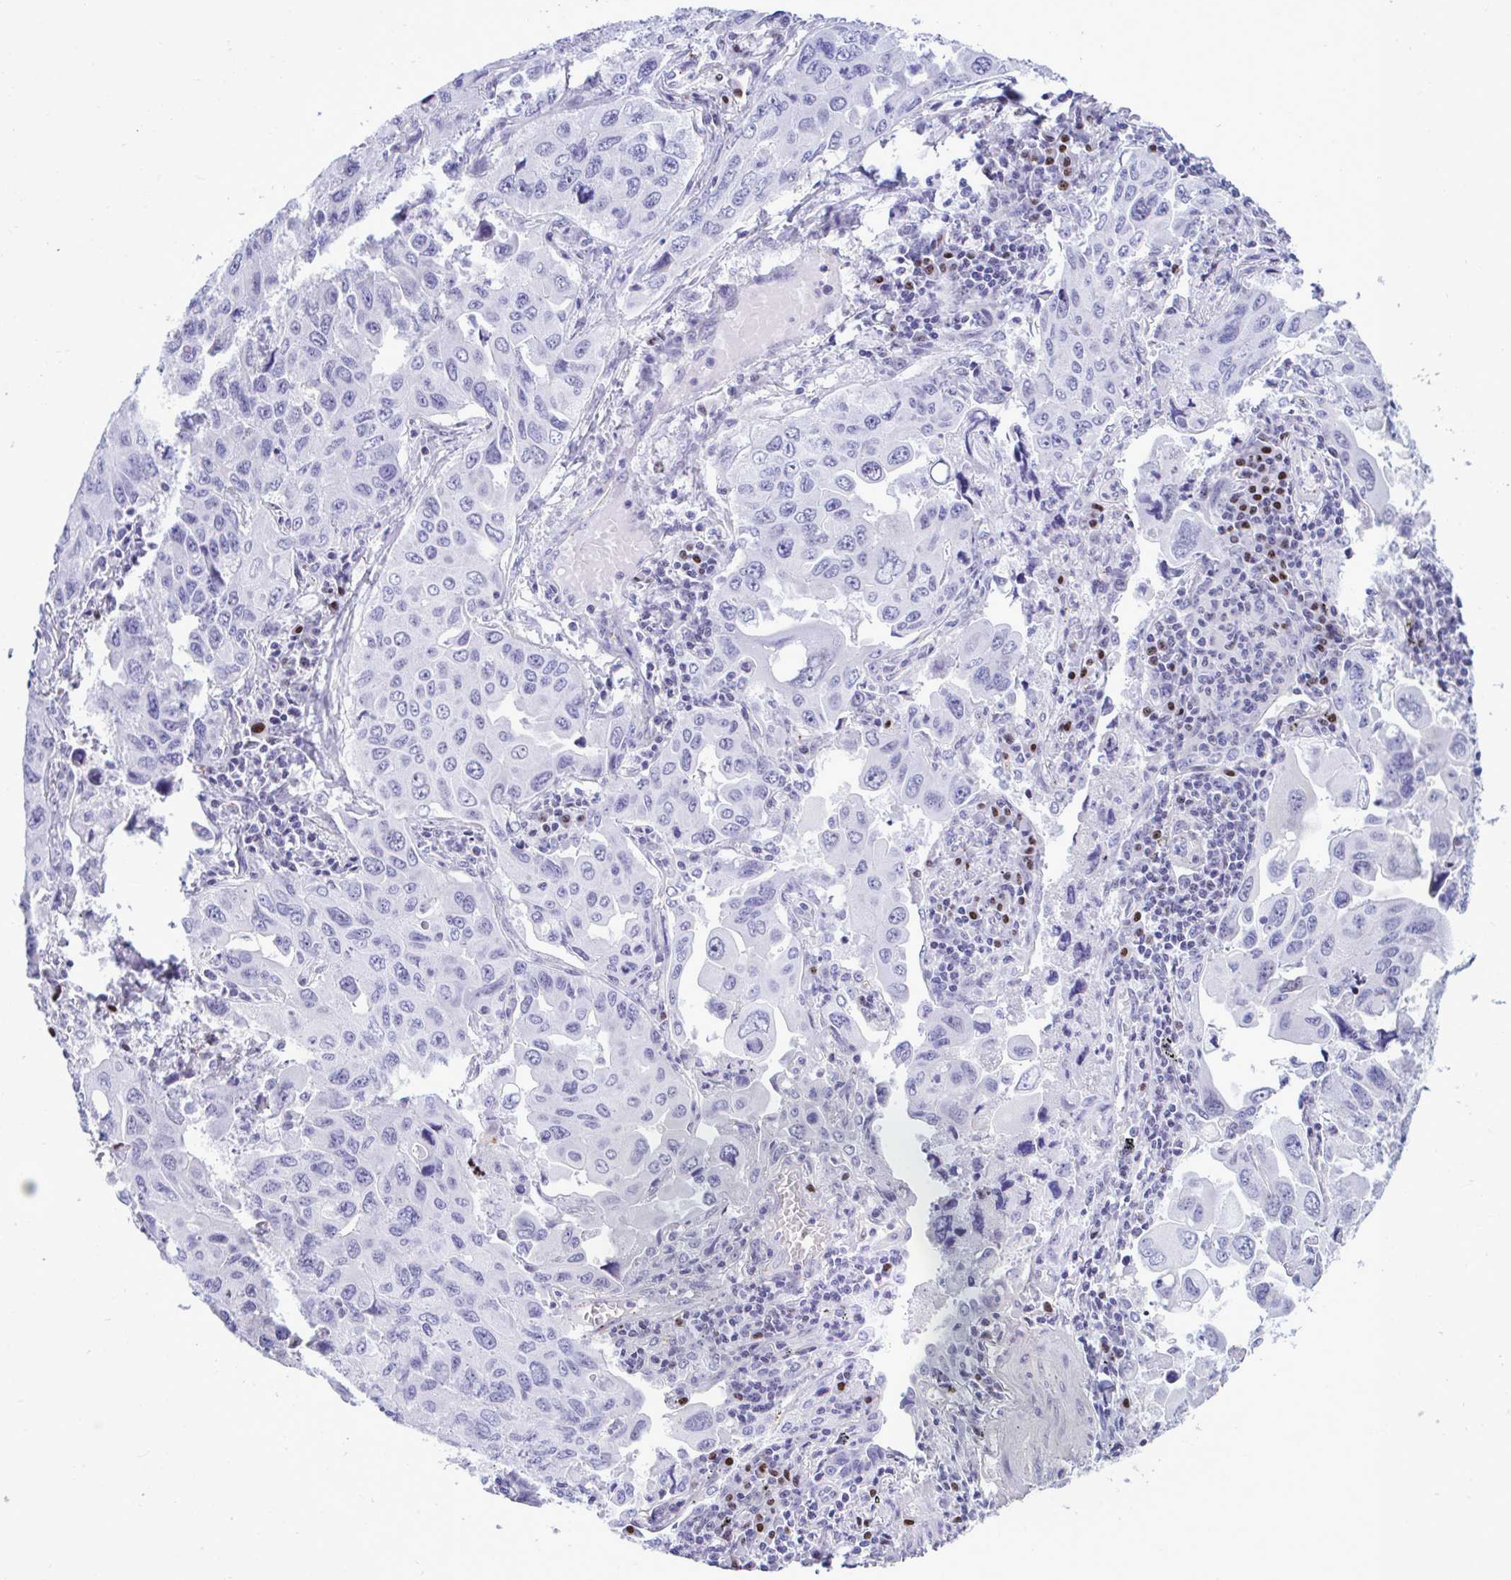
{"staining": {"intensity": "negative", "quantity": "none", "location": "none"}, "tissue": "lung cancer", "cell_type": "Tumor cells", "image_type": "cancer", "snomed": [{"axis": "morphology", "description": "Adenocarcinoma, NOS"}, {"axis": "topography", "description": "Lung"}], "caption": "Immunohistochemical staining of human lung cancer (adenocarcinoma) displays no significant expression in tumor cells.", "gene": "SLC25A51", "patient": {"sex": "male", "age": 64}}